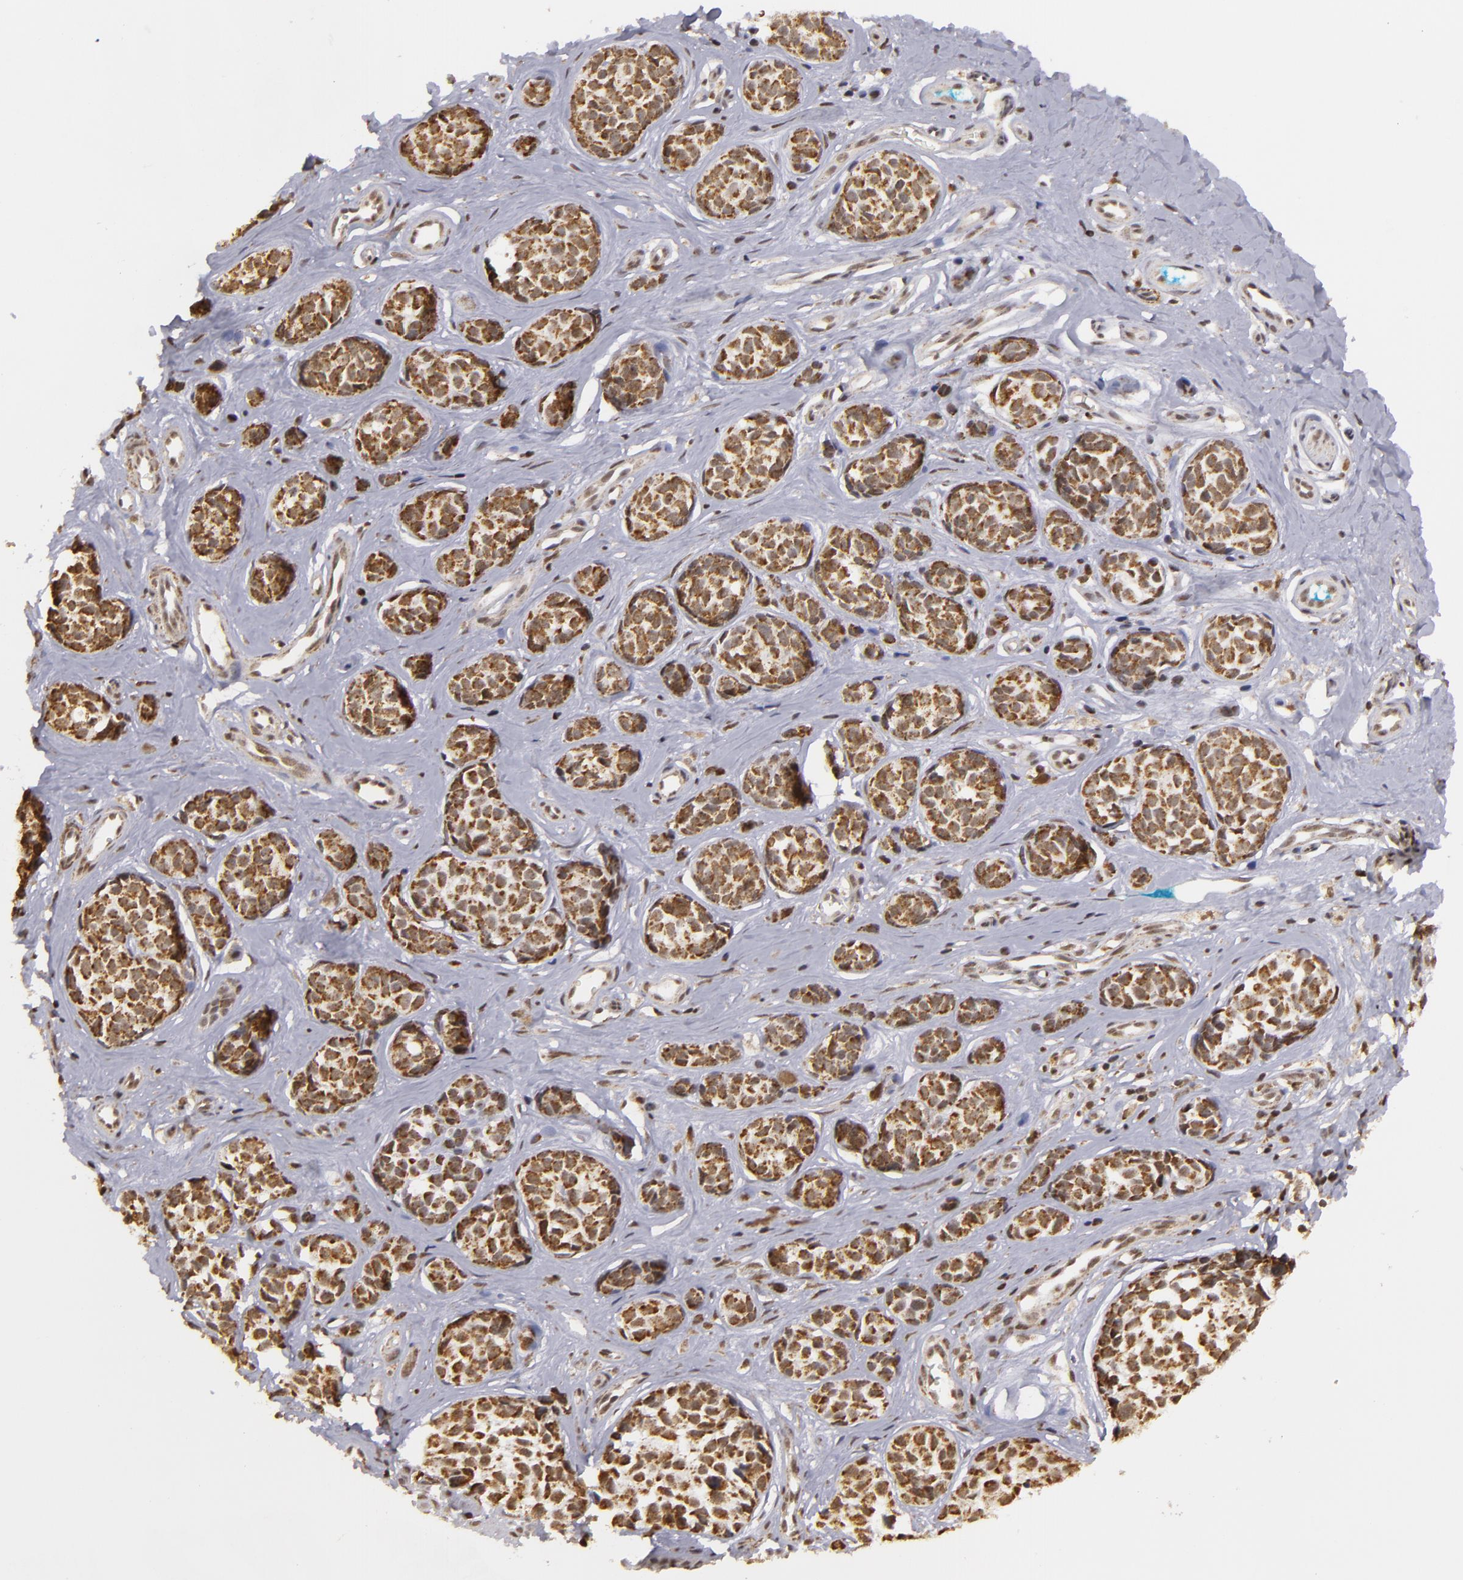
{"staining": {"intensity": "moderate", "quantity": ">75%", "location": "cytoplasmic/membranous"}, "tissue": "melanoma", "cell_type": "Tumor cells", "image_type": "cancer", "snomed": [{"axis": "morphology", "description": "Malignant melanoma, NOS"}, {"axis": "topography", "description": "Skin"}], "caption": "Human melanoma stained with a brown dye demonstrates moderate cytoplasmic/membranous positive staining in approximately >75% of tumor cells.", "gene": "MXD1", "patient": {"sex": "male", "age": 79}}